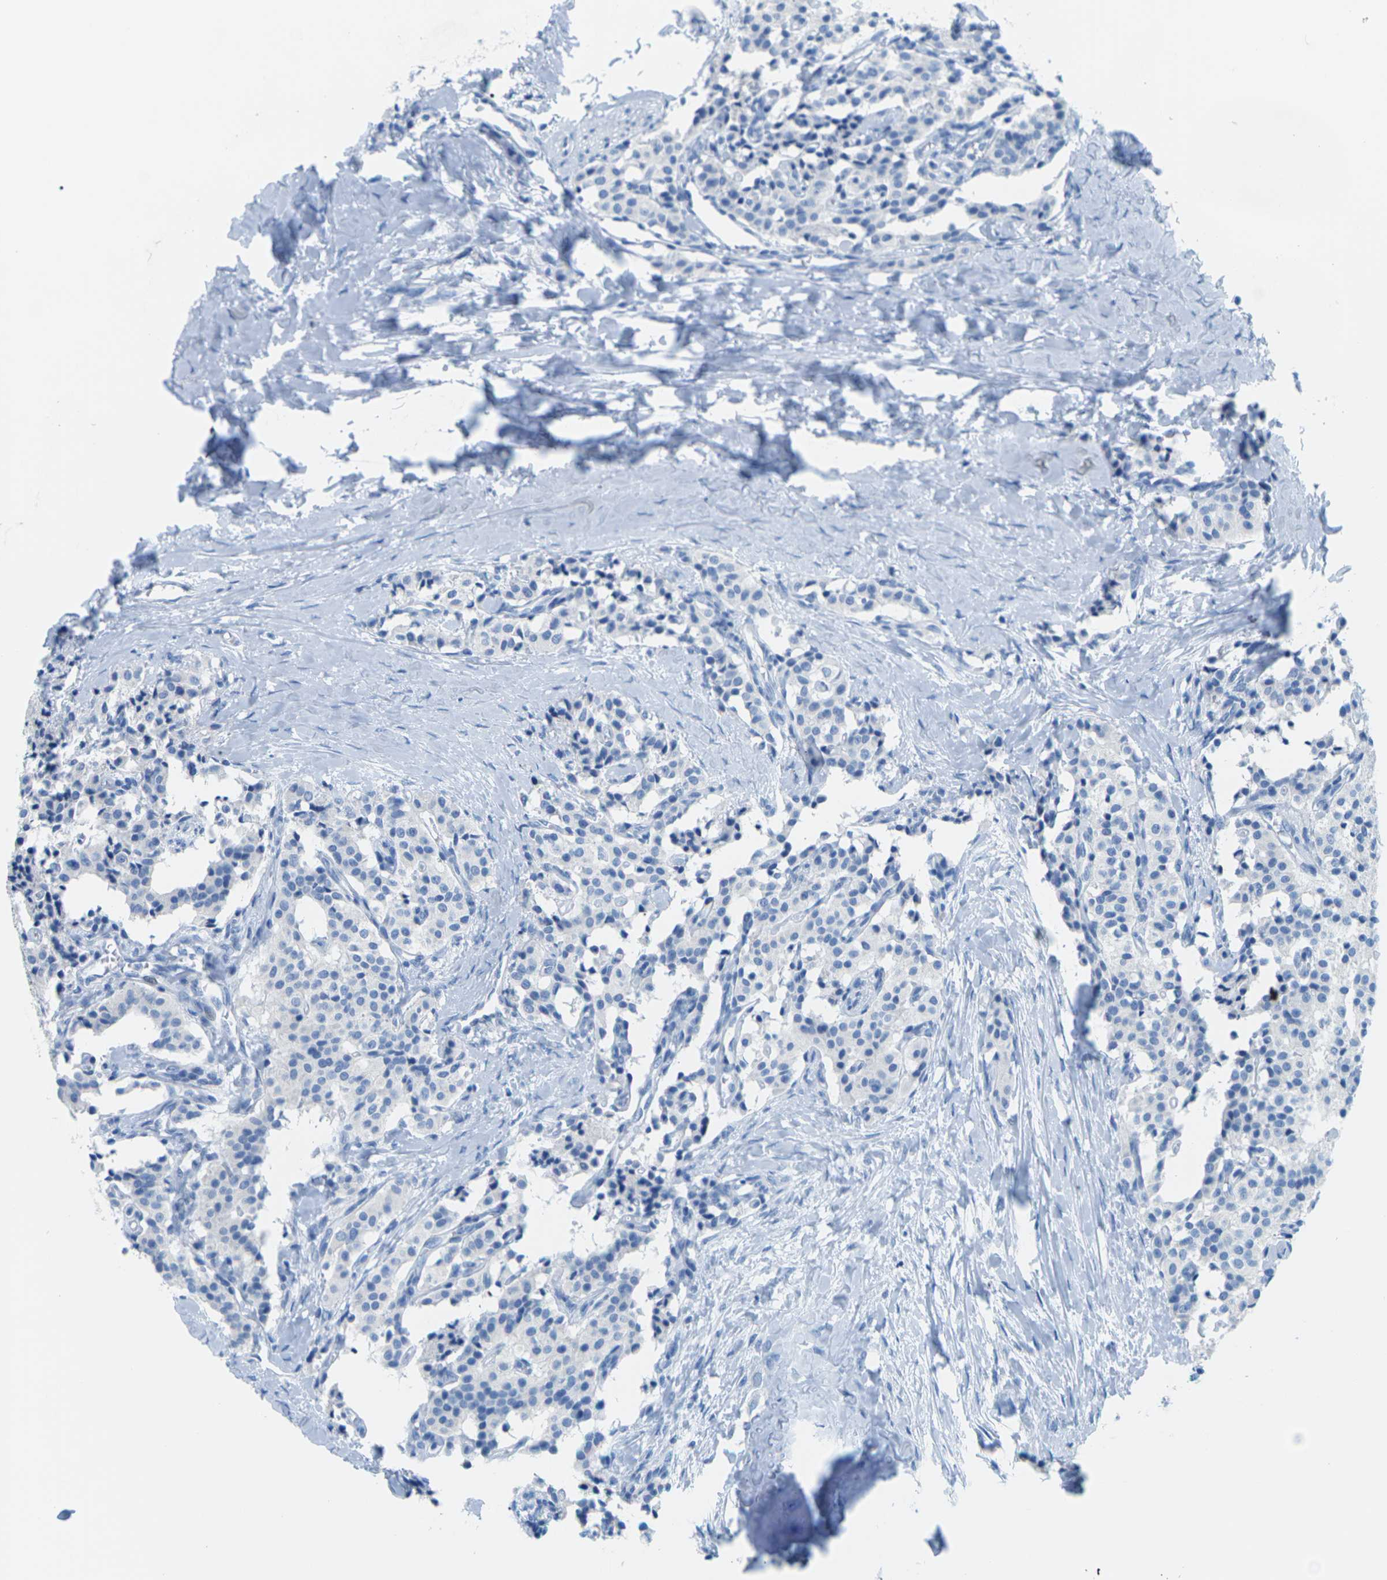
{"staining": {"intensity": "negative", "quantity": "none", "location": "none"}, "tissue": "carcinoid", "cell_type": "Tumor cells", "image_type": "cancer", "snomed": [{"axis": "morphology", "description": "Carcinoid, malignant, NOS"}, {"axis": "topography", "description": "Lung"}], "caption": "Carcinoid was stained to show a protein in brown. There is no significant positivity in tumor cells.", "gene": "SLC12A1", "patient": {"sex": "male", "age": 30}}